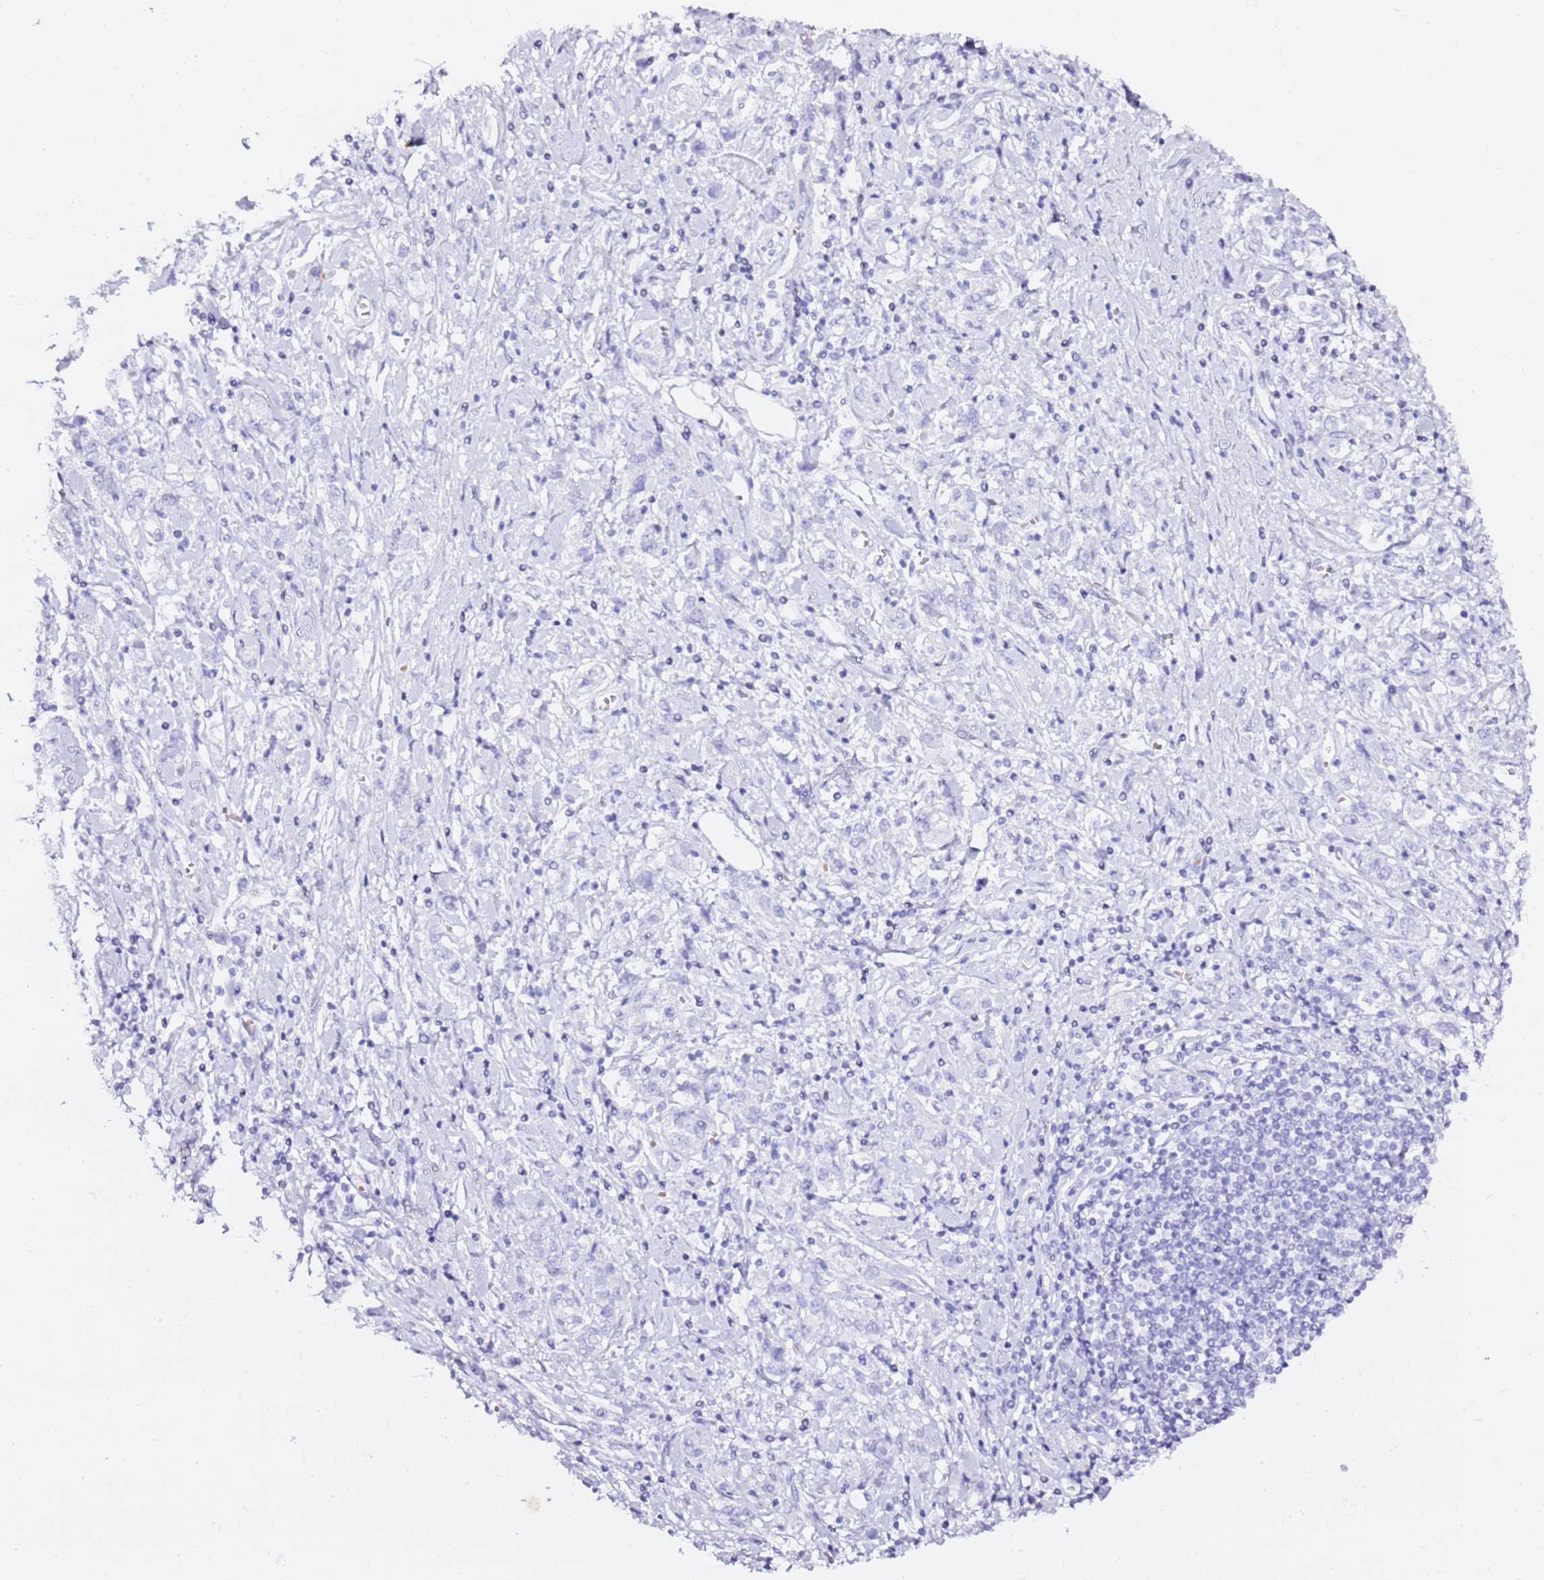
{"staining": {"intensity": "negative", "quantity": "none", "location": "none"}, "tissue": "stomach cancer", "cell_type": "Tumor cells", "image_type": "cancer", "snomed": [{"axis": "morphology", "description": "Adenocarcinoma, NOS"}, {"axis": "topography", "description": "Stomach"}], "caption": "There is no significant staining in tumor cells of stomach cancer. (Stains: DAB immunohistochemistry (IHC) with hematoxylin counter stain, Microscopy: brightfield microscopy at high magnification).", "gene": "GBP2", "patient": {"sex": "female", "age": 76}}